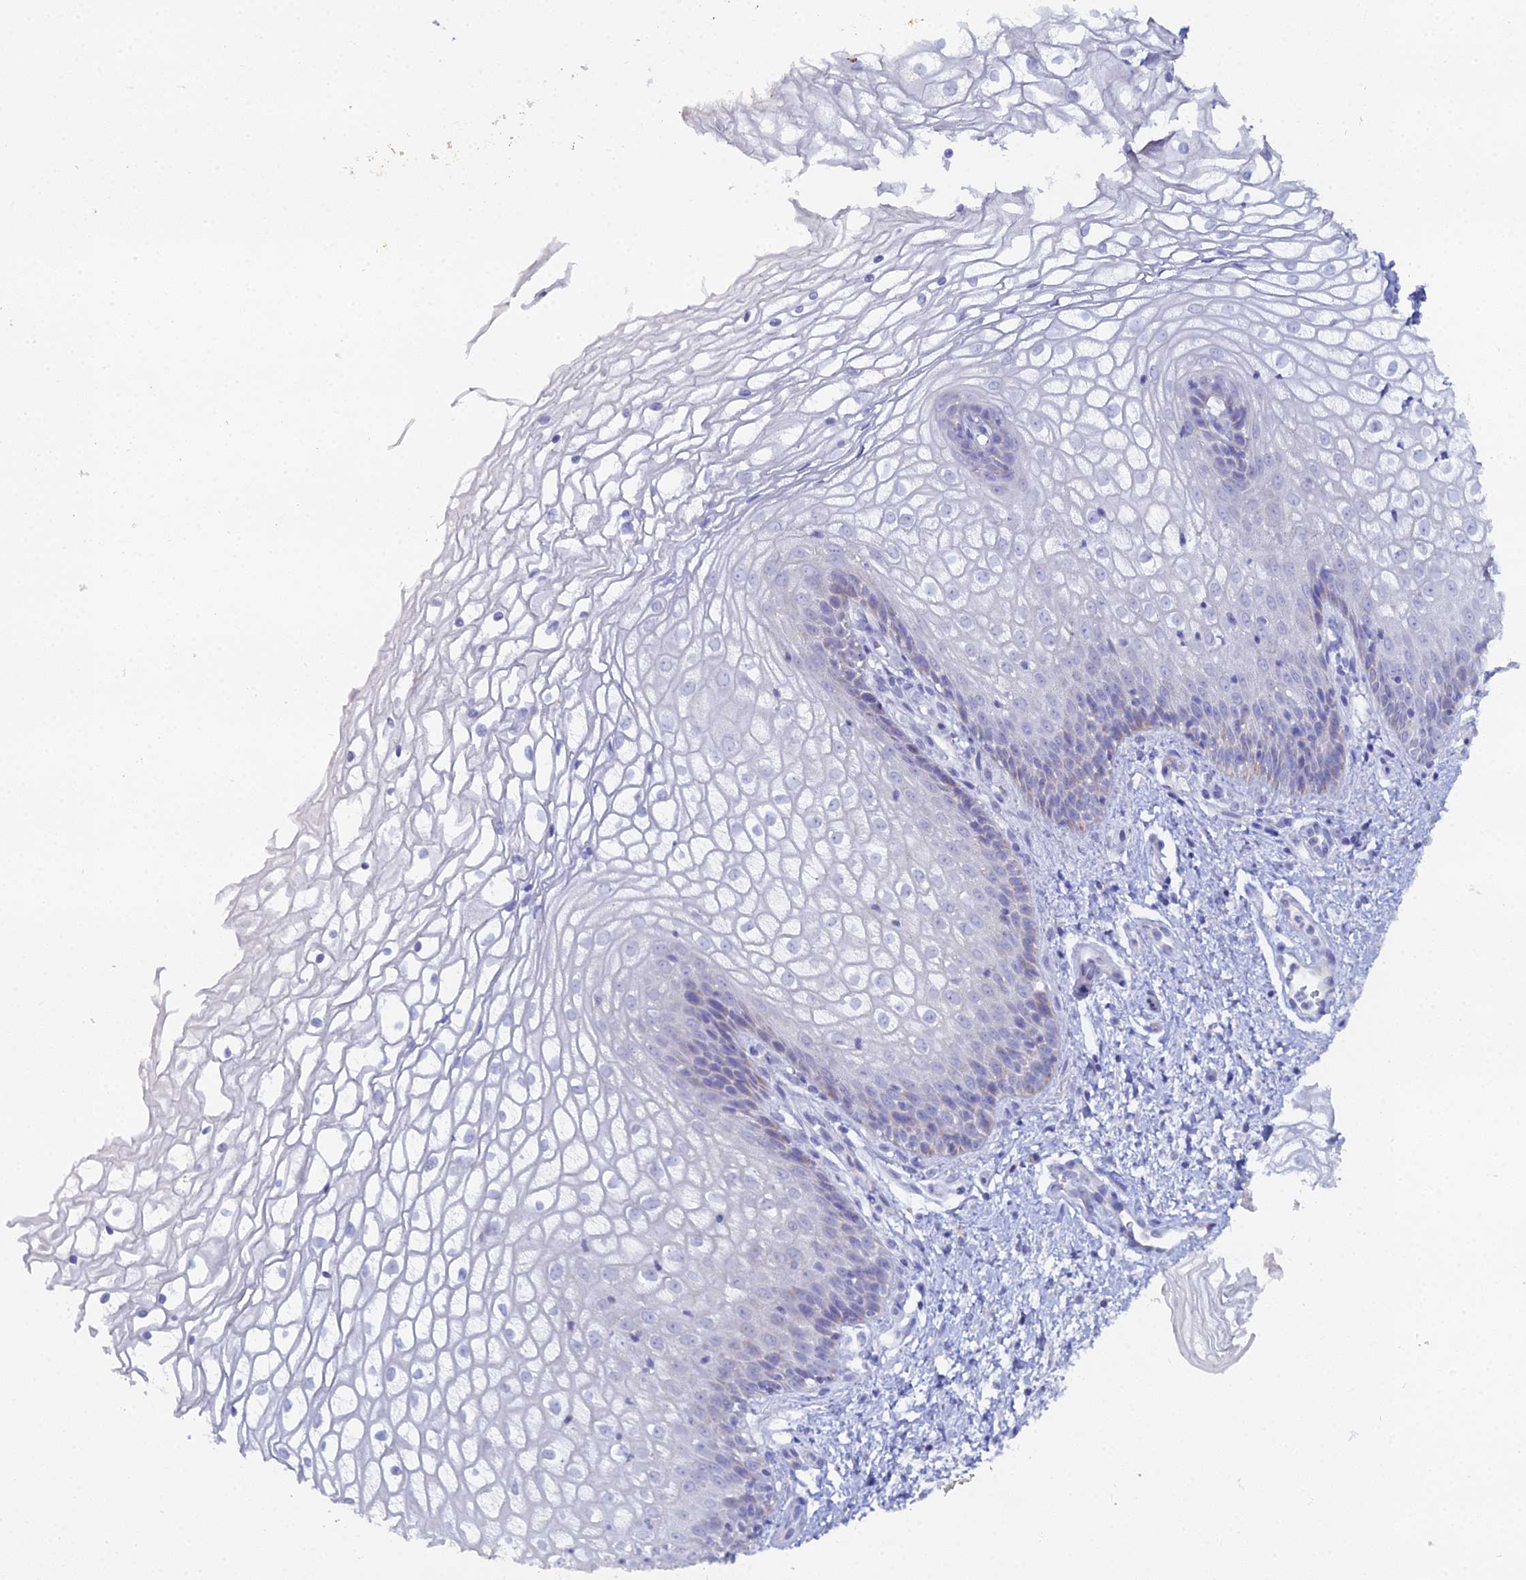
{"staining": {"intensity": "negative", "quantity": "none", "location": "none"}, "tissue": "vagina", "cell_type": "Squamous epithelial cells", "image_type": "normal", "snomed": [{"axis": "morphology", "description": "Normal tissue, NOS"}, {"axis": "topography", "description": "Vagina"}], "caption": "Photomicrograph shows no significant protein staining in squamous epithelial cells of benign vagina.", "gene": "DHX34", "patient": {"sex": "female", "age": 34}}